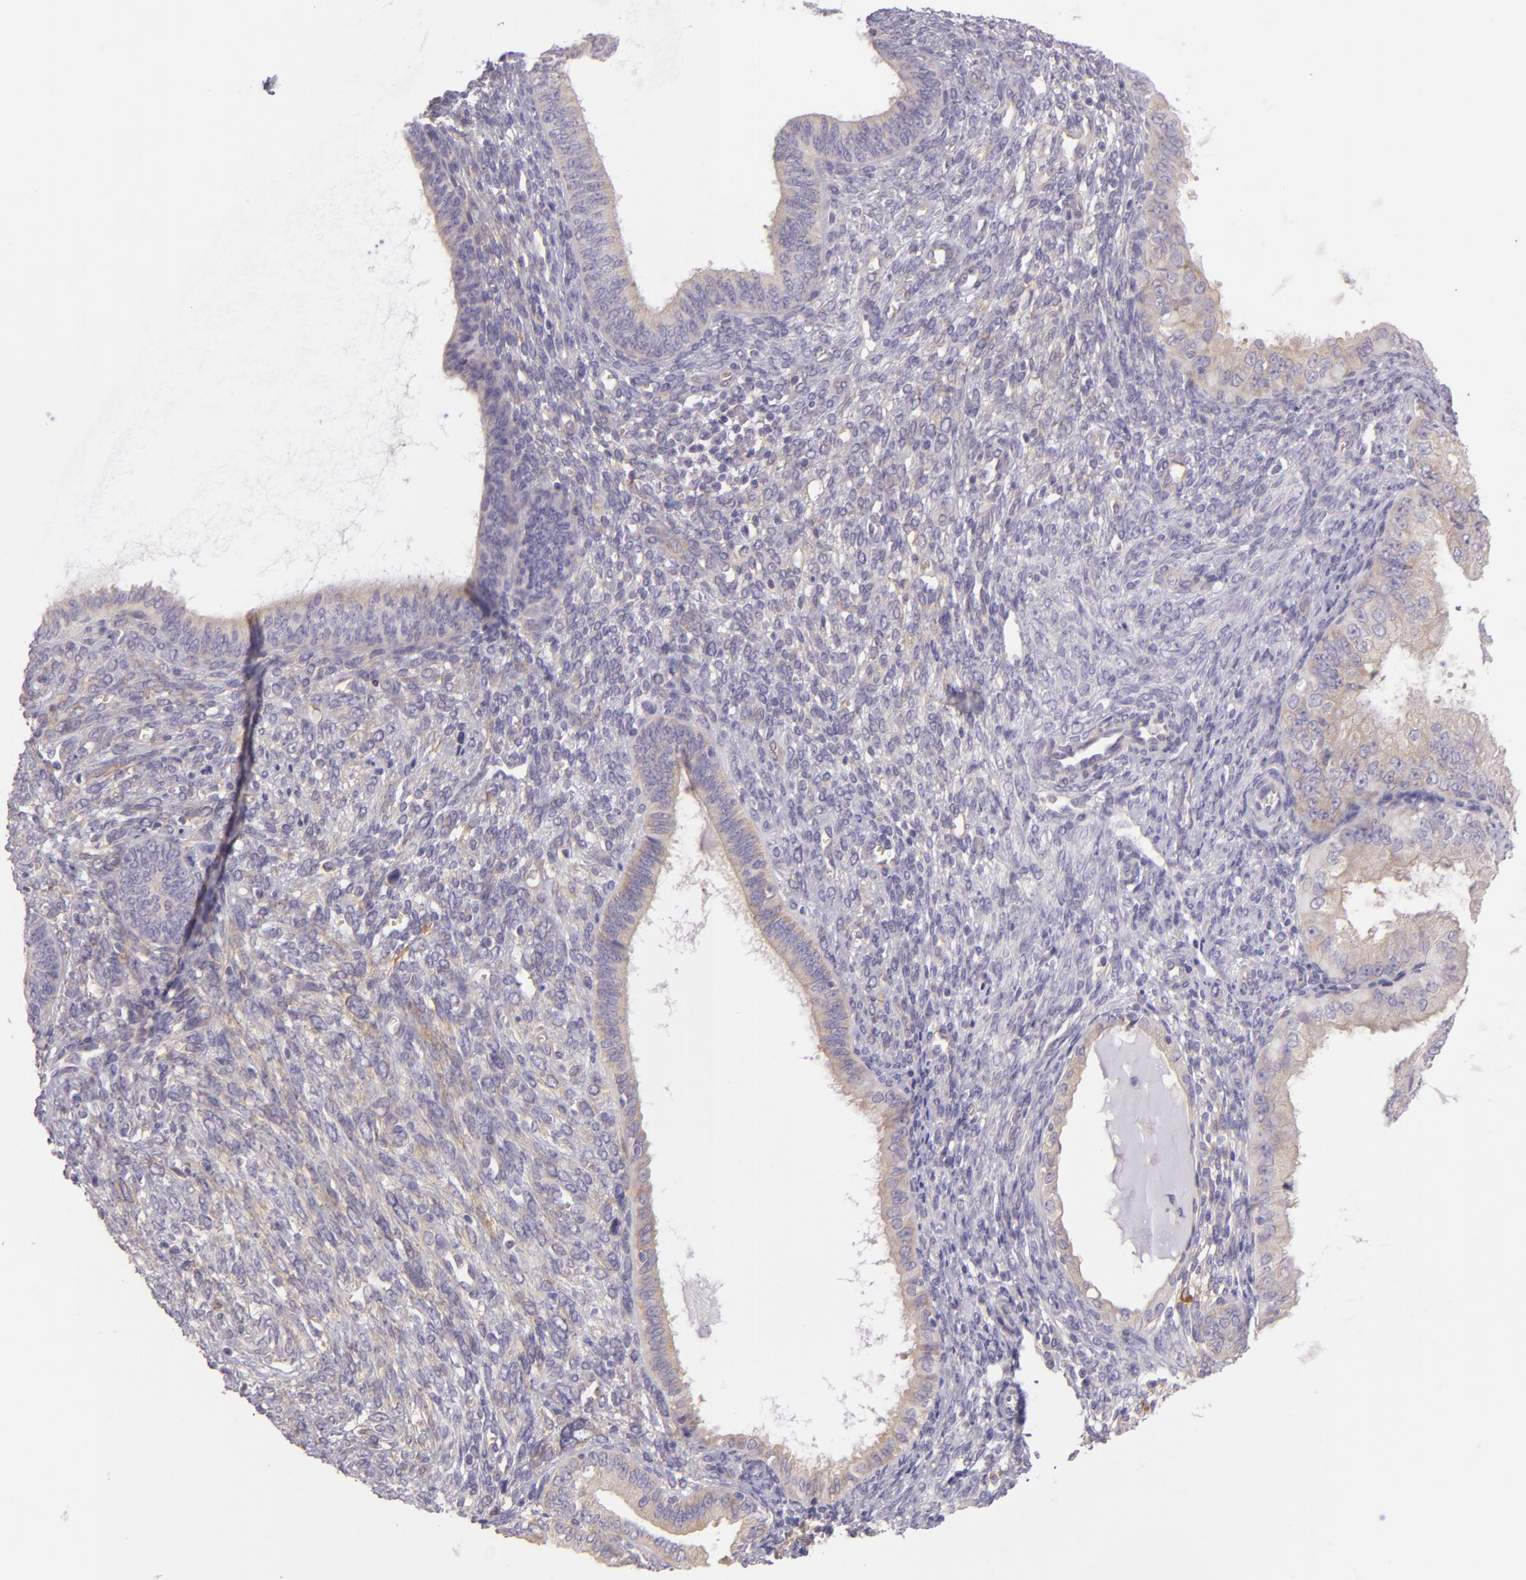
{"staining": {"intensity": "weak", "quantity": ">75%", "location": "cytoplasmic/membranous"}, "tissue": "endometrial cancer", "cell_type": "Tumor cells", "image_type": "cancer", "snomed": [{"axis": "morphology", "description": "Adenocarcinoma, NOS"}, {"axis": "topography", "description": "Endometrium"}], "caption": "Immunohistochemical staining of human endometrial cancer (adenocarcinoma) shows low levels of weak cytoplasmic/membranous expression in approximately >75% of tumor cells.", "gene": "ZC3H7B", "patient": {"sex": "female", "age": 76}}